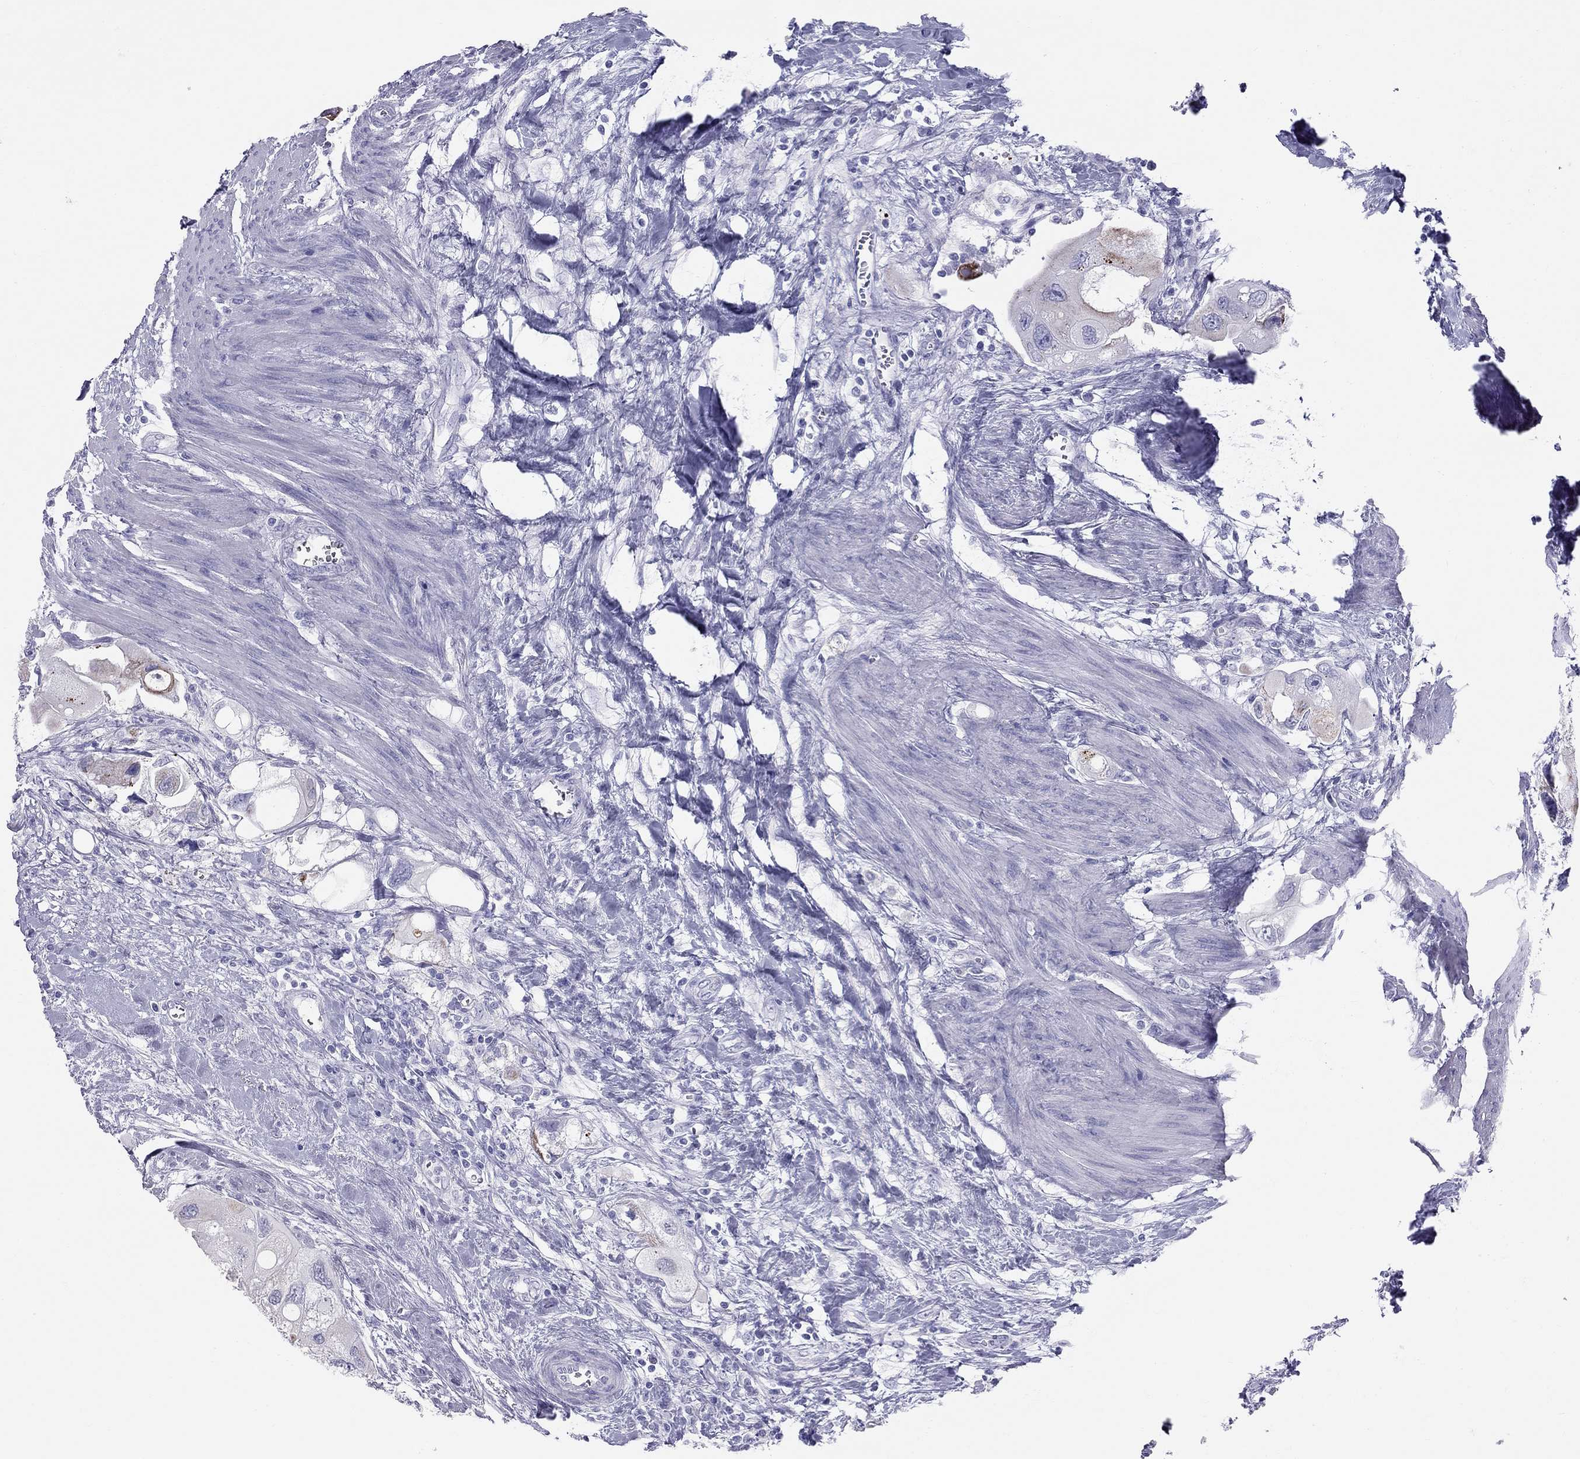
{"staining": {"intensity": "negative", "quantity": "none", "location": "none"}, "tissue": "urothelial cancer", "cell_type": "Tumor cells", "image_type": "cancer", "snomed": [{"axis": "morphology", "description": "Urothelial carcinoma, High grade"}, {"axis": "topography", "description": "Urinary bladder"}], "caption": "High magnification brightfield microscopy of urothelial cancer stained with DAB (brown) and counterstained with hematoxylin (blue): tumor cells show no significant staining.", "gene": "TRPM3", "patient": {"sex": "male", "age": 59}}